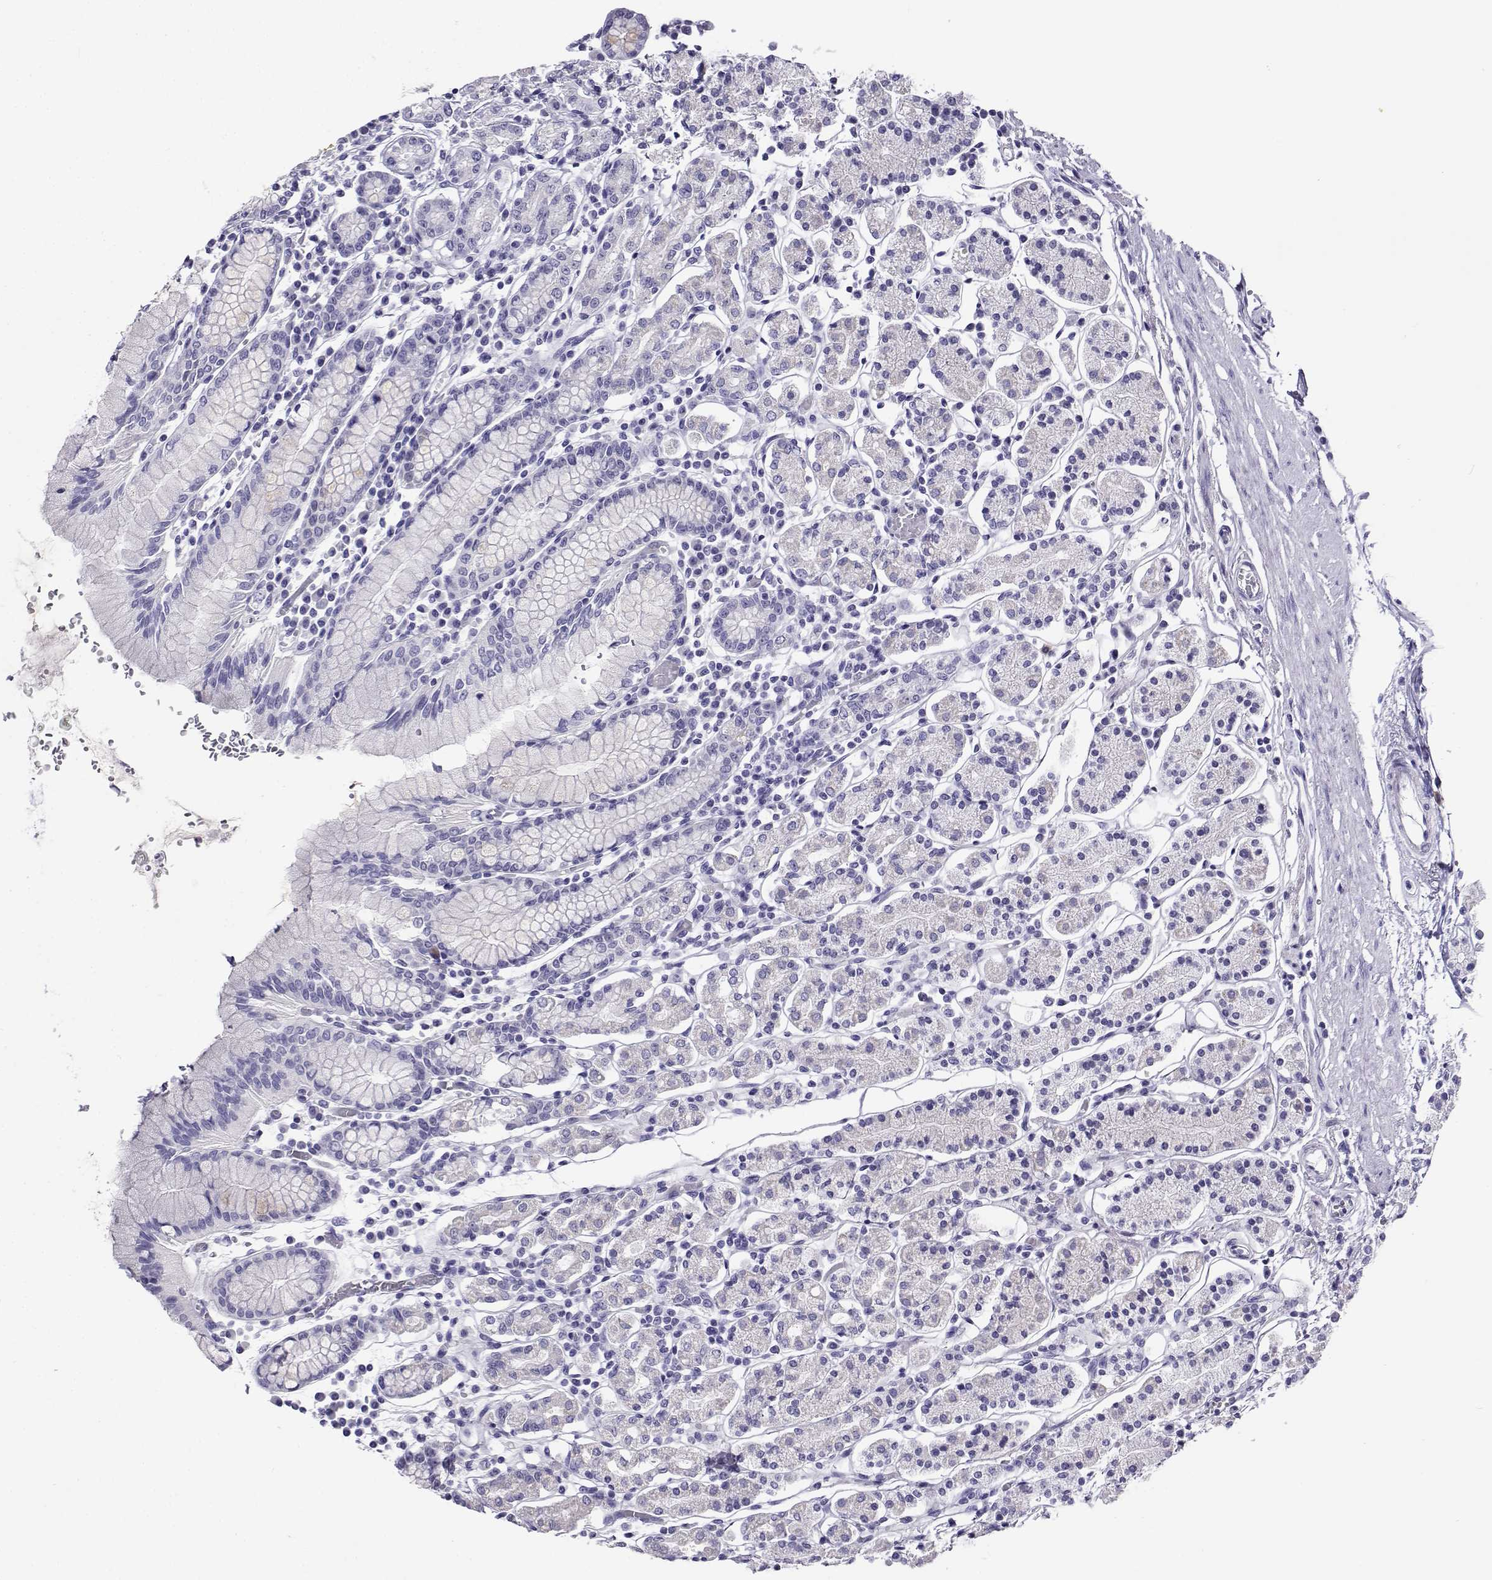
{"staining": {"intensity": "negative", "quantity": "none", "location": "none"}, "tissue": "stomach", "cell_type": "Glandular cells", "image_type": "normal", "snomed": [{"axis": "morphology", "description": "Normal tissue, NOS"}, {"axis": "topography", "description": "Stomach, upper"}, {"axis": "topography", "description": "Stomach"}], "caption": "Glandular cells show no significant positivity in unremarkable stomach. (DAB IHC, high magnification).", "gene": "CABS1", "patient": {"sex": "male", "age": 62}}